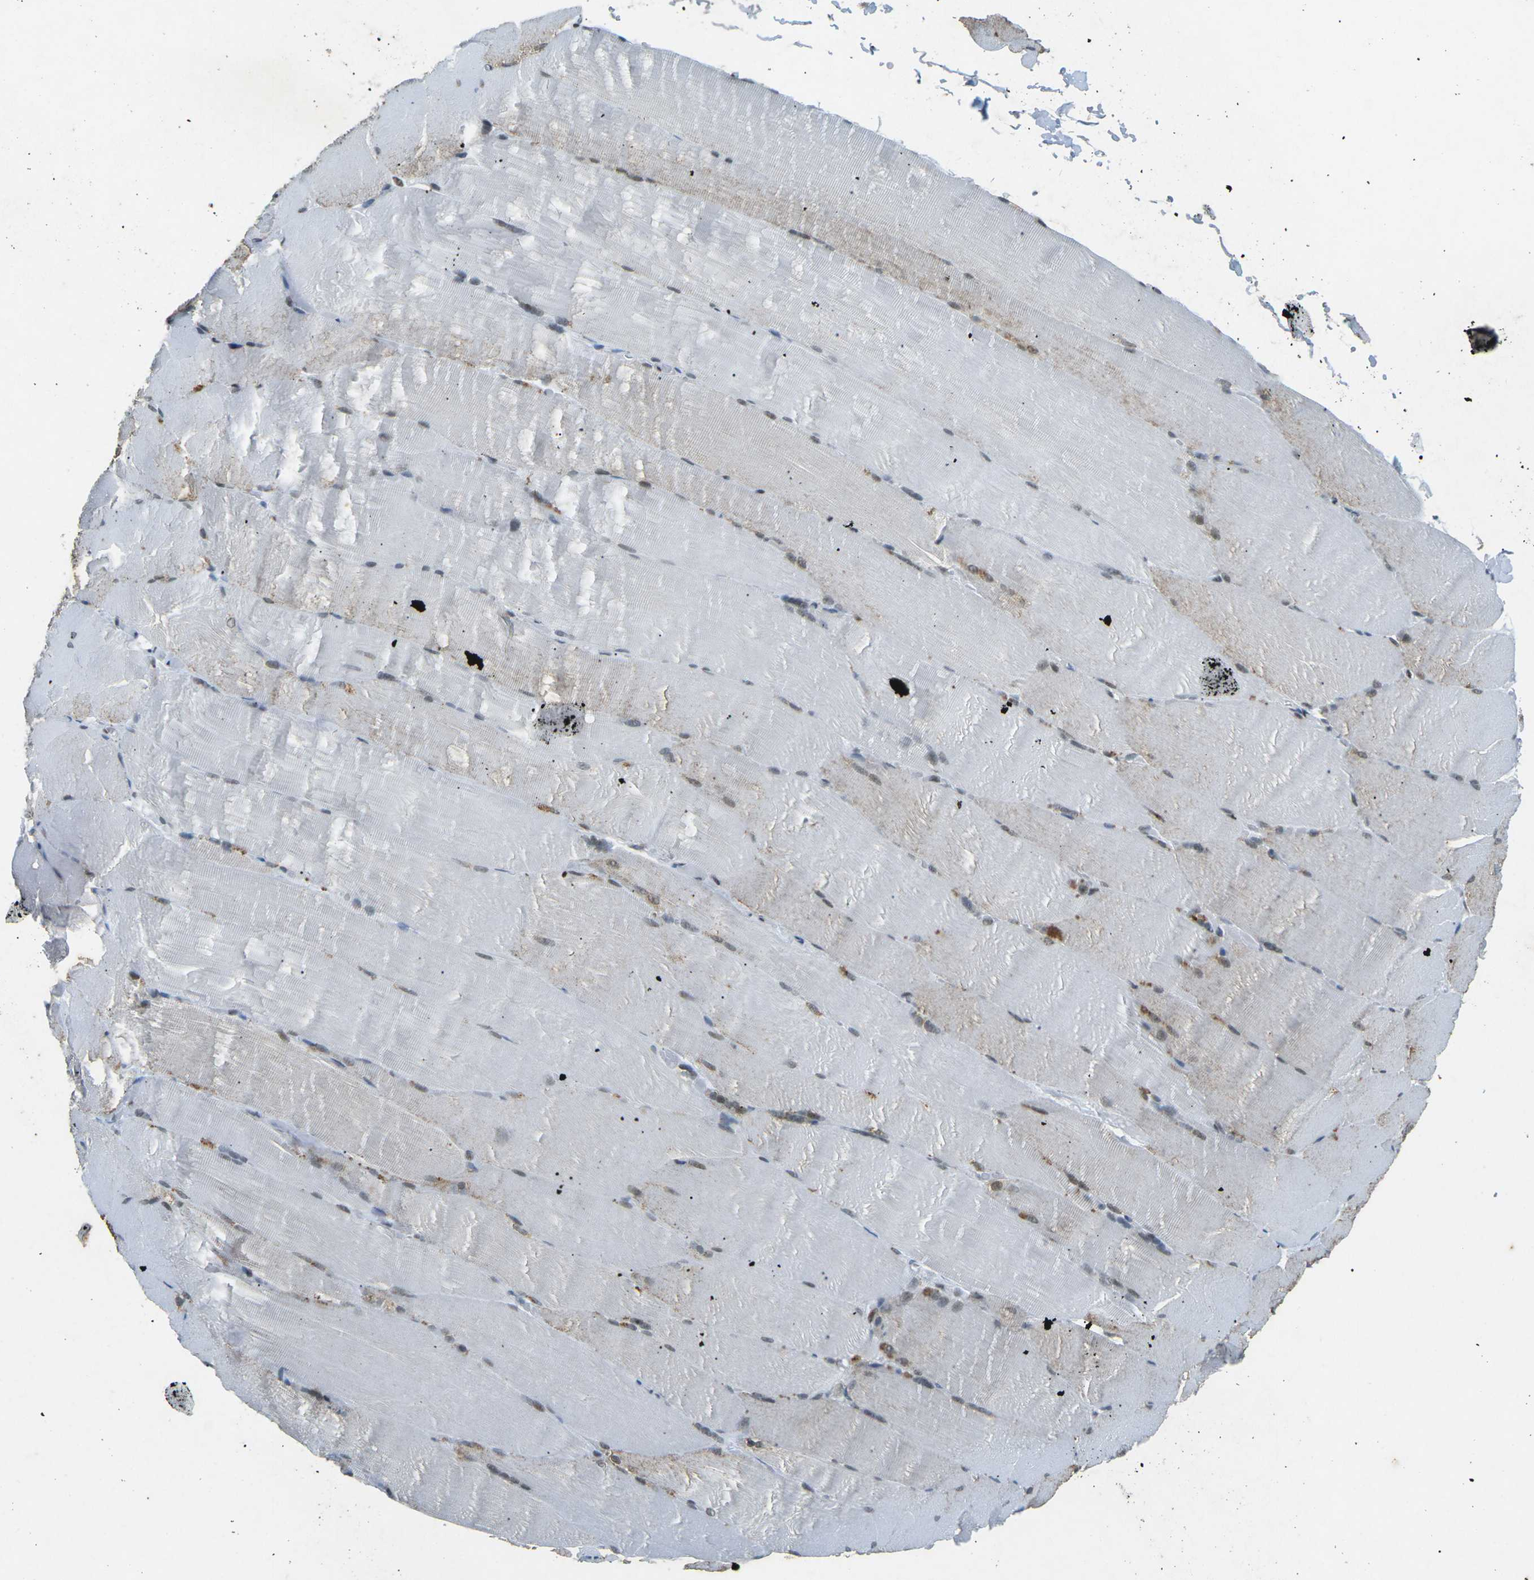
{"staining": {"intensity": "negative", "quantity": "none", "location": "none"}, "tissue": "skeletal muscle", "cell_type": "Myocytes", "image_type": "normal", "snomed": [{"axis": "morphology", "description": "Normal tissue, NOS"}, {"axis": "topography", "description": "Skin"}, {"axis": "topography", "description": "Skeletal muscle"}], "caption": "This is a micrograph of IHC staining of unremarkable skeletal muscle, which shows no staining in myocytes. Brightfield microscopy of immunohistochemistry stained with DAB (3,3'-diaminobenzidine) (brown) and hematoxylin (blue), captured at high magnification.", "gene": "RB1", "patient": {"sex": "male", "age": 83}}